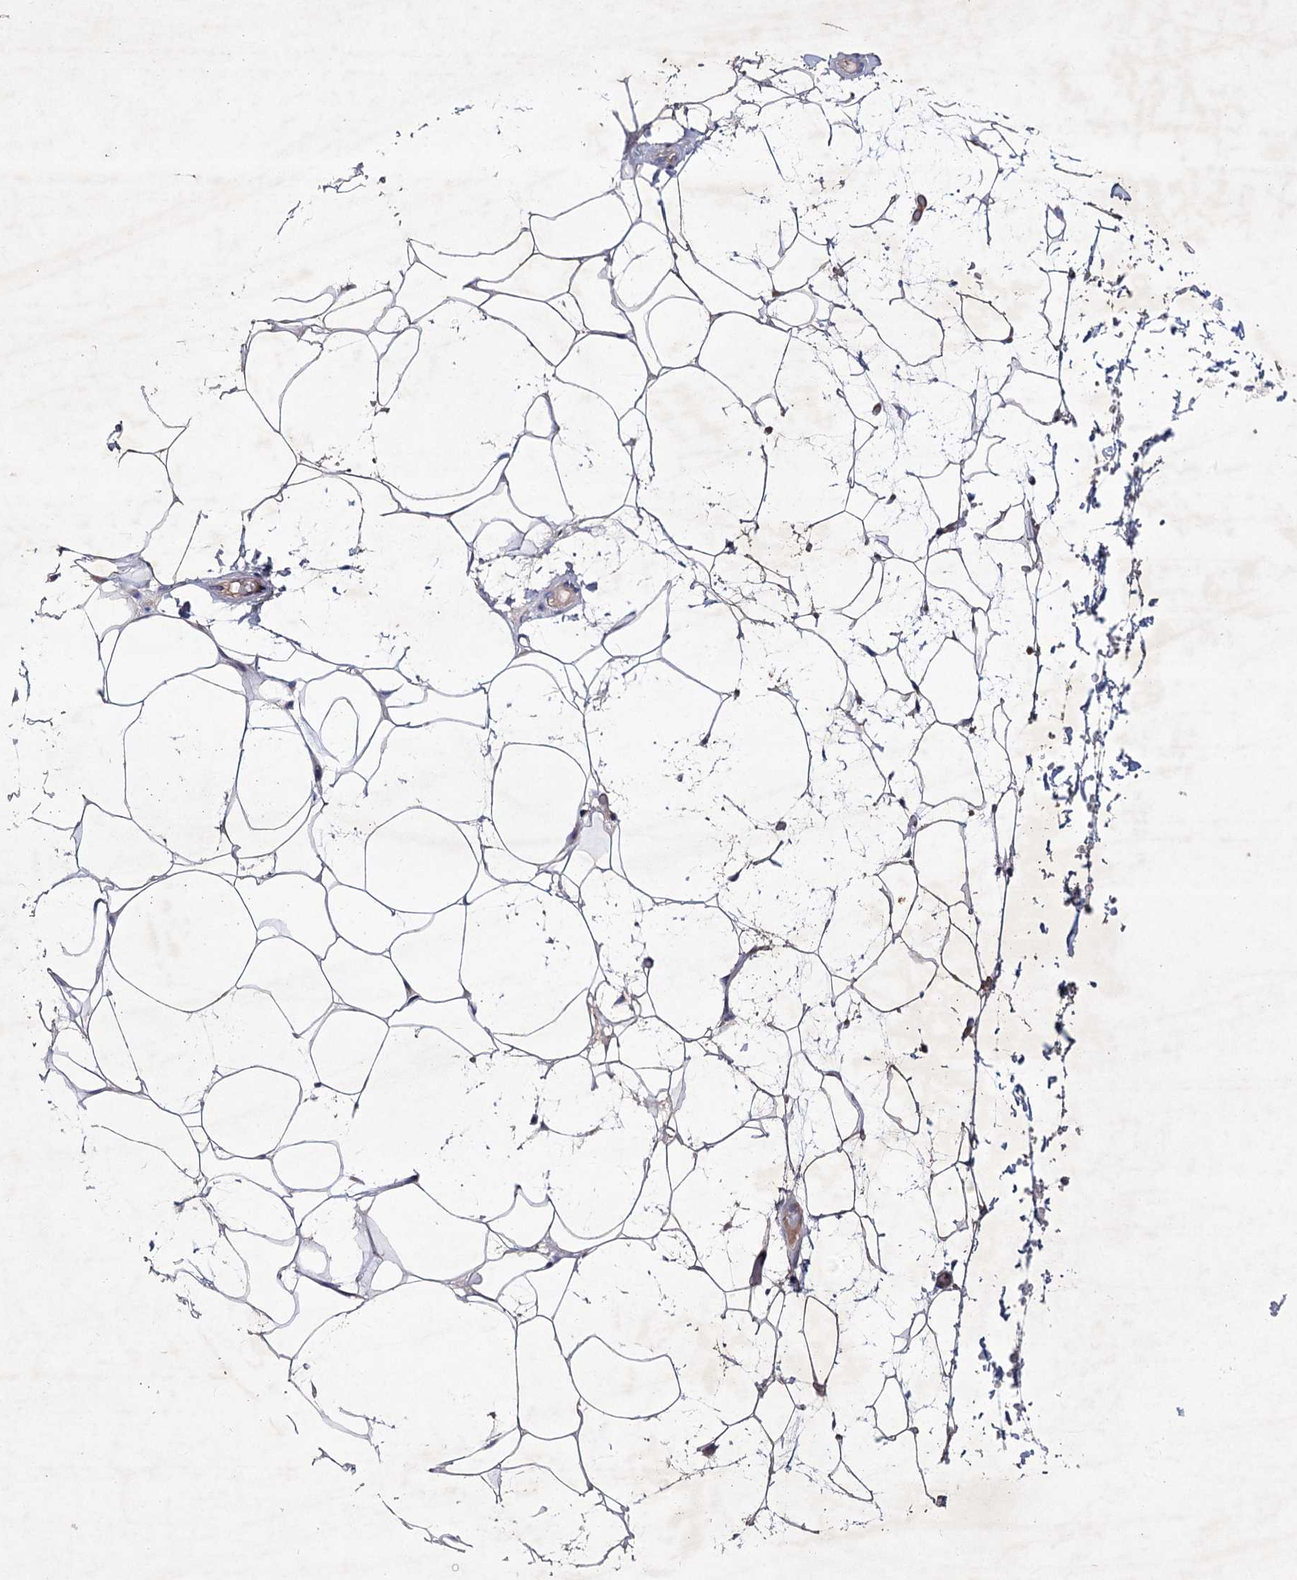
{"staining": {"intensity": "negative", "quantity": "none", "location": "none"}, "tissue": "adipose tissue", "cell_type": "Adipocytes", "image_type": "normal", "snomed": [{"axis": "morphology", "description": "Normal tissue, NOS"}, {"axis": "topography", "description": "Breast"}], "caption": "The histopathology image demonstrates no staining of adipocytes in normal adipose tissue.", "gene": "SEMA4G", "patient": {"sex": "female", "age": 26}}